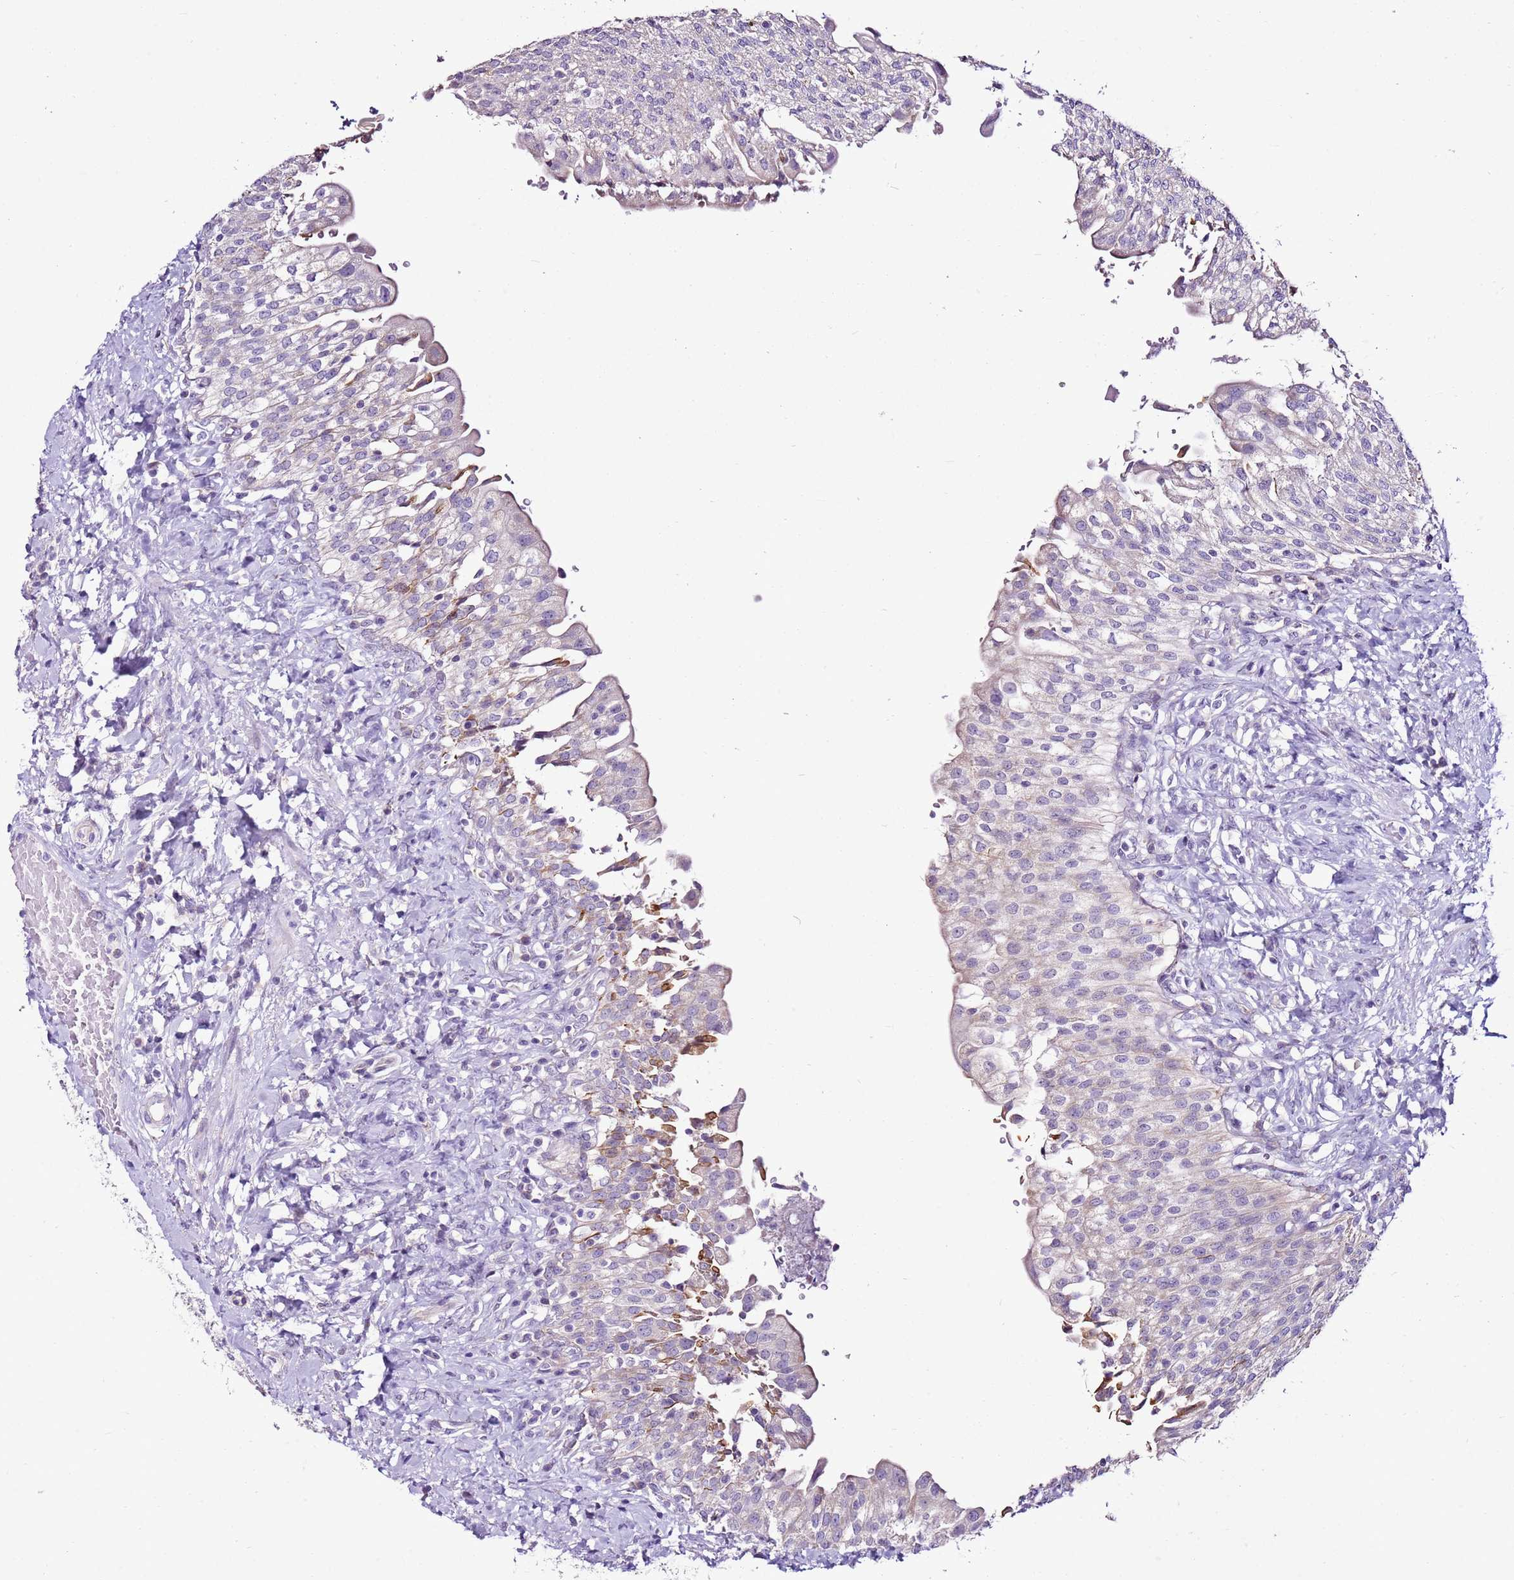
{"staining": {"intensity": "weak", "quantity": "<25%", "location": "cytoplasmic/membranous"}, "tissue": "urinary bladder", "cell_type": "Urothelial cells", "image_type": "normal", "snomed": [{"axis": "morphology", "description": "Normal tissue, NOS"}, {"axis": "morphology", "description": "Inflammation, NOS"}, {"axis": "topography", "description": "Urinary bladder"}], "caption": "Urinary bladder stained for a protein using immunohistochemistry (IHC) demonstrates no staining urothelial cells.", "gene": "SLC38A5", "patient": {"sex": "male", "age": 64}}